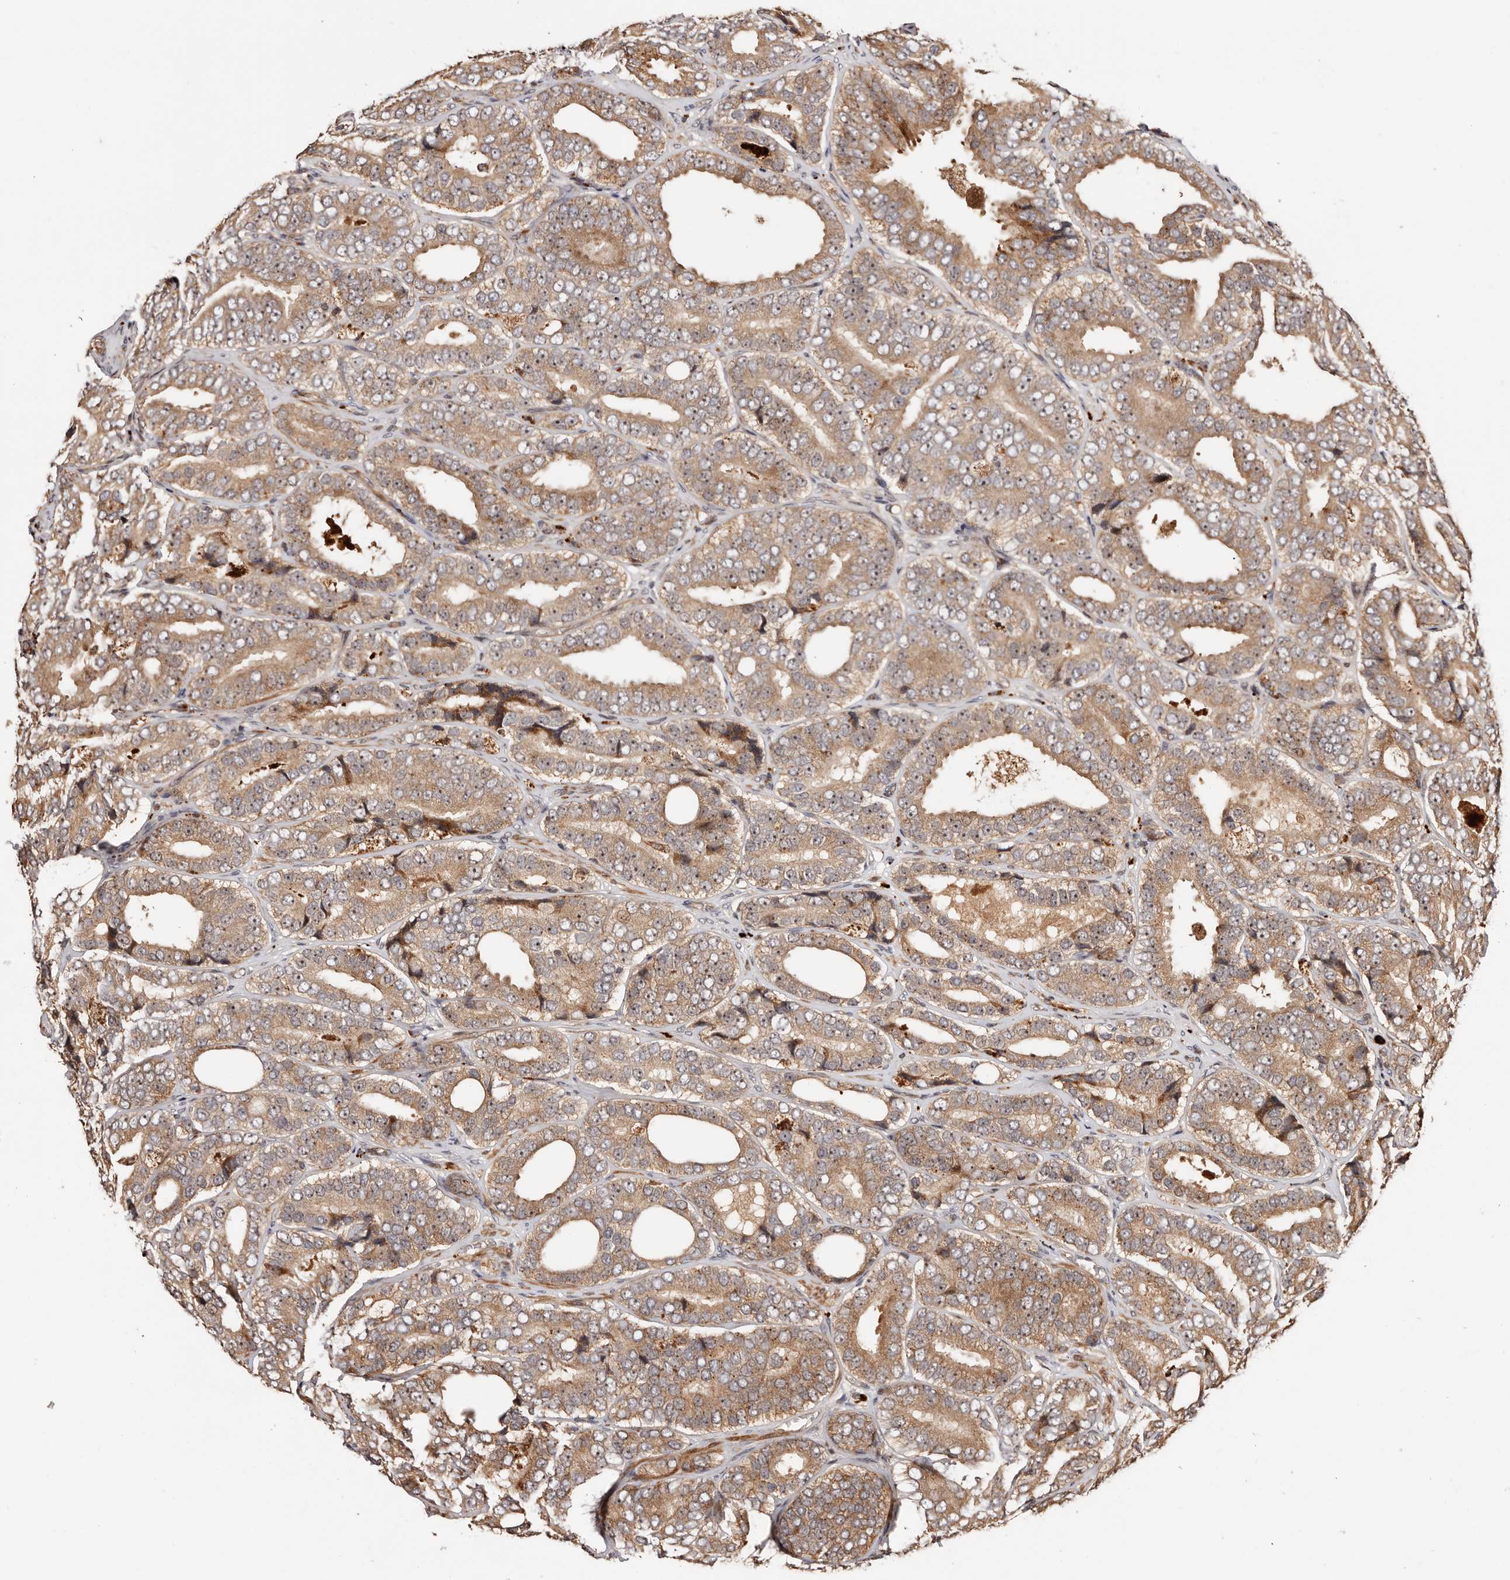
{"staining": {"intensity": "moderate", "quantity": ">75%", "location": "cytoplasmic/membranous,nuclear"}, "tissue": "prostate cancer", "cell_type": "Tumor cells", "image_type": "cancer", "snomed": [{"axis": "morphology", "description": "Adenocarcinoma, High grade"}, {"axis": "topography", "description": "Prostate"}], "caption": "A histopathology image showing moderate cytoplasmic/membranous and nuclear staining in approximately >75% of tumor cells in adenocarcinoma (high-grade) (prostate), as visualized by brown immunohistochemical staining.", "gene": "PTPN22", "patient": {"sex": "male", "age": 56}}